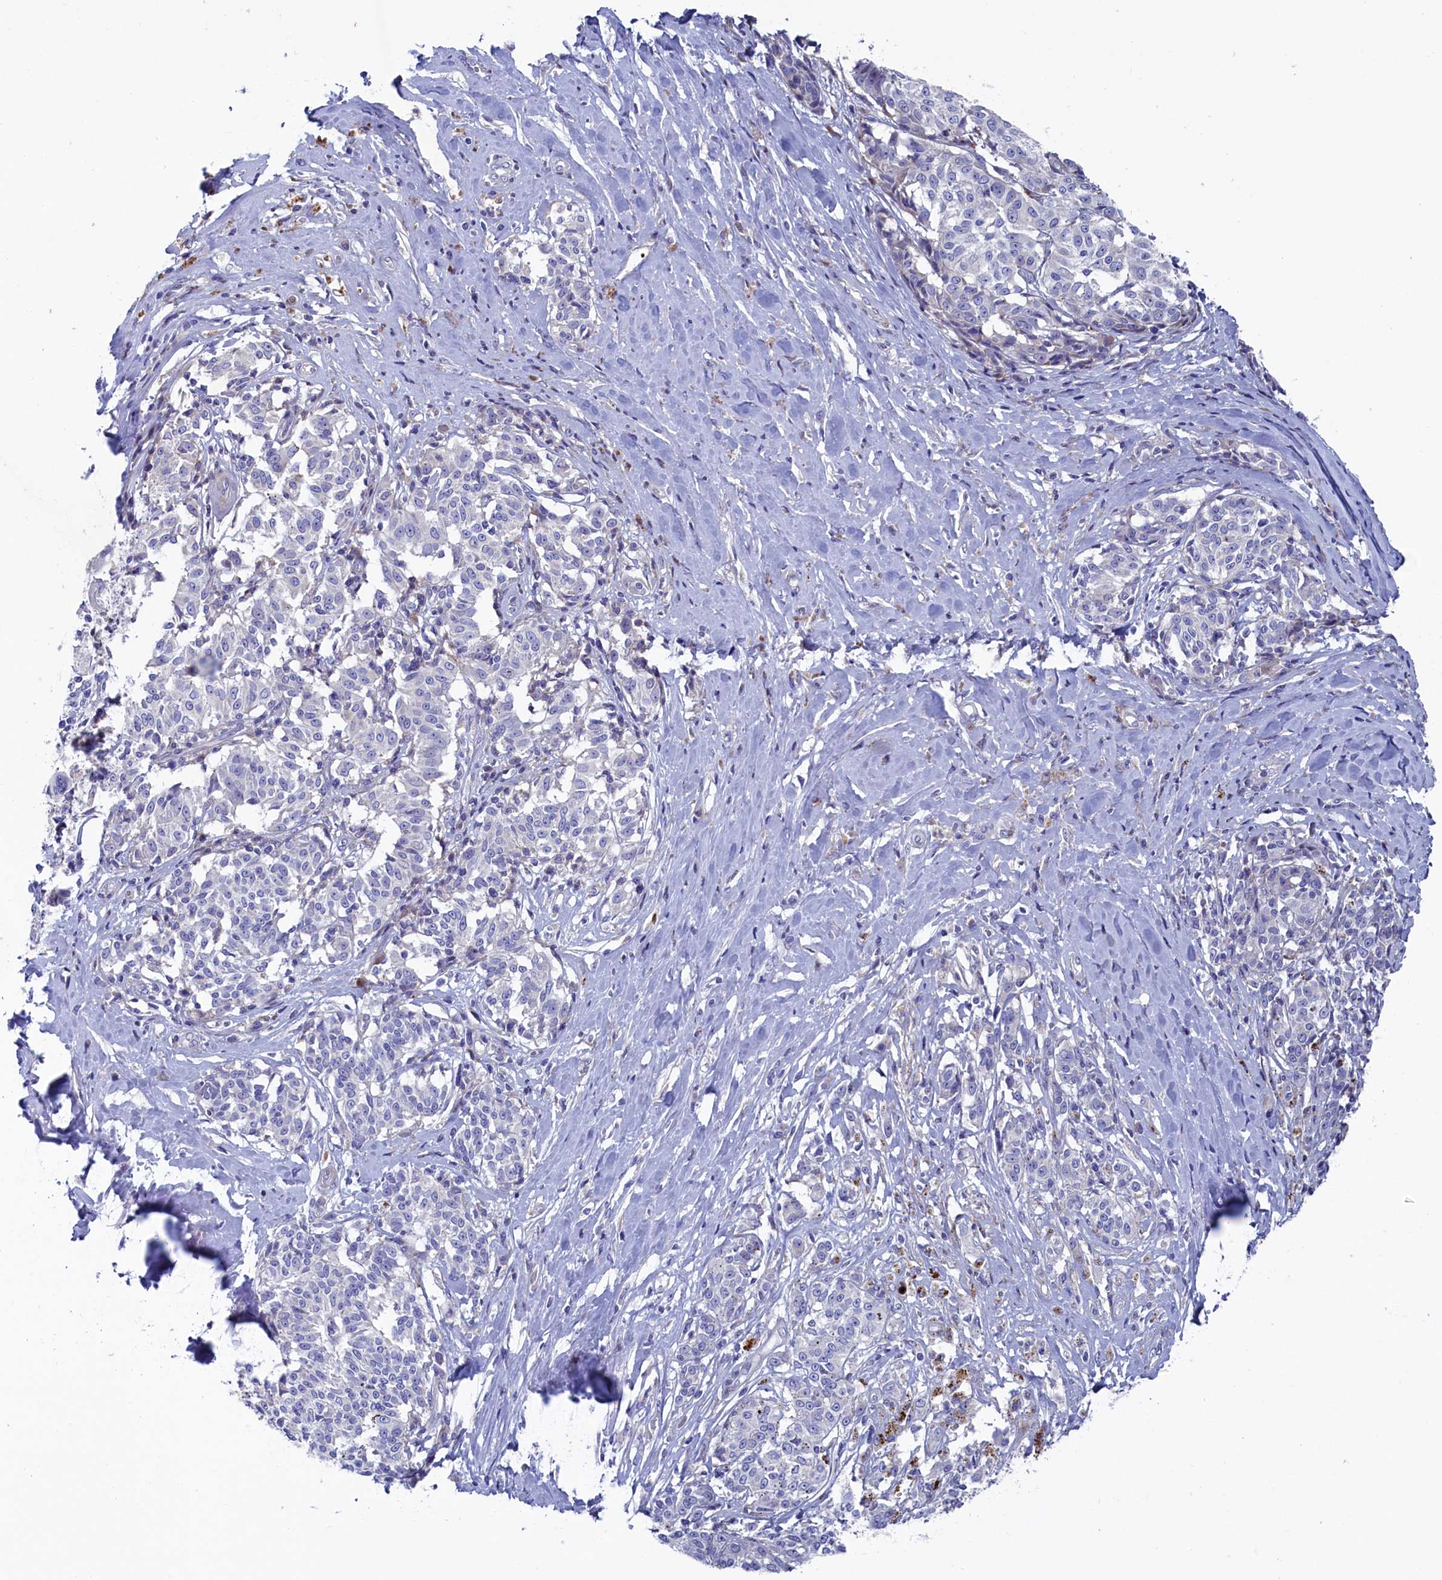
{"staining": {"intensity": "negative", "quantity": "none", "location": "none"}, "tissue": "melanoma", "cell_type": "Tumor cells", "image_type": "cancer", "snomed": [{"axis": "morphology", "description": "Malignant melanoma, NOS"}, {"axis": "topography", "description": "Skin"}], "caption": "IHC micrograph of neoplastic tissue: malignant melanoma stained with DAB (3,3'-diaminobenzidine) displays no significant protein positivity in tumor cells. The staining was performed using DAB (3,3'-diaminobenzidine) to visualize the protein expression in brown, while the nuclei were stained in blue with hematoxylin (Magnification: 20x).", "gene": "NUDT7", "patient": {"sex": "female", "age": 72}}